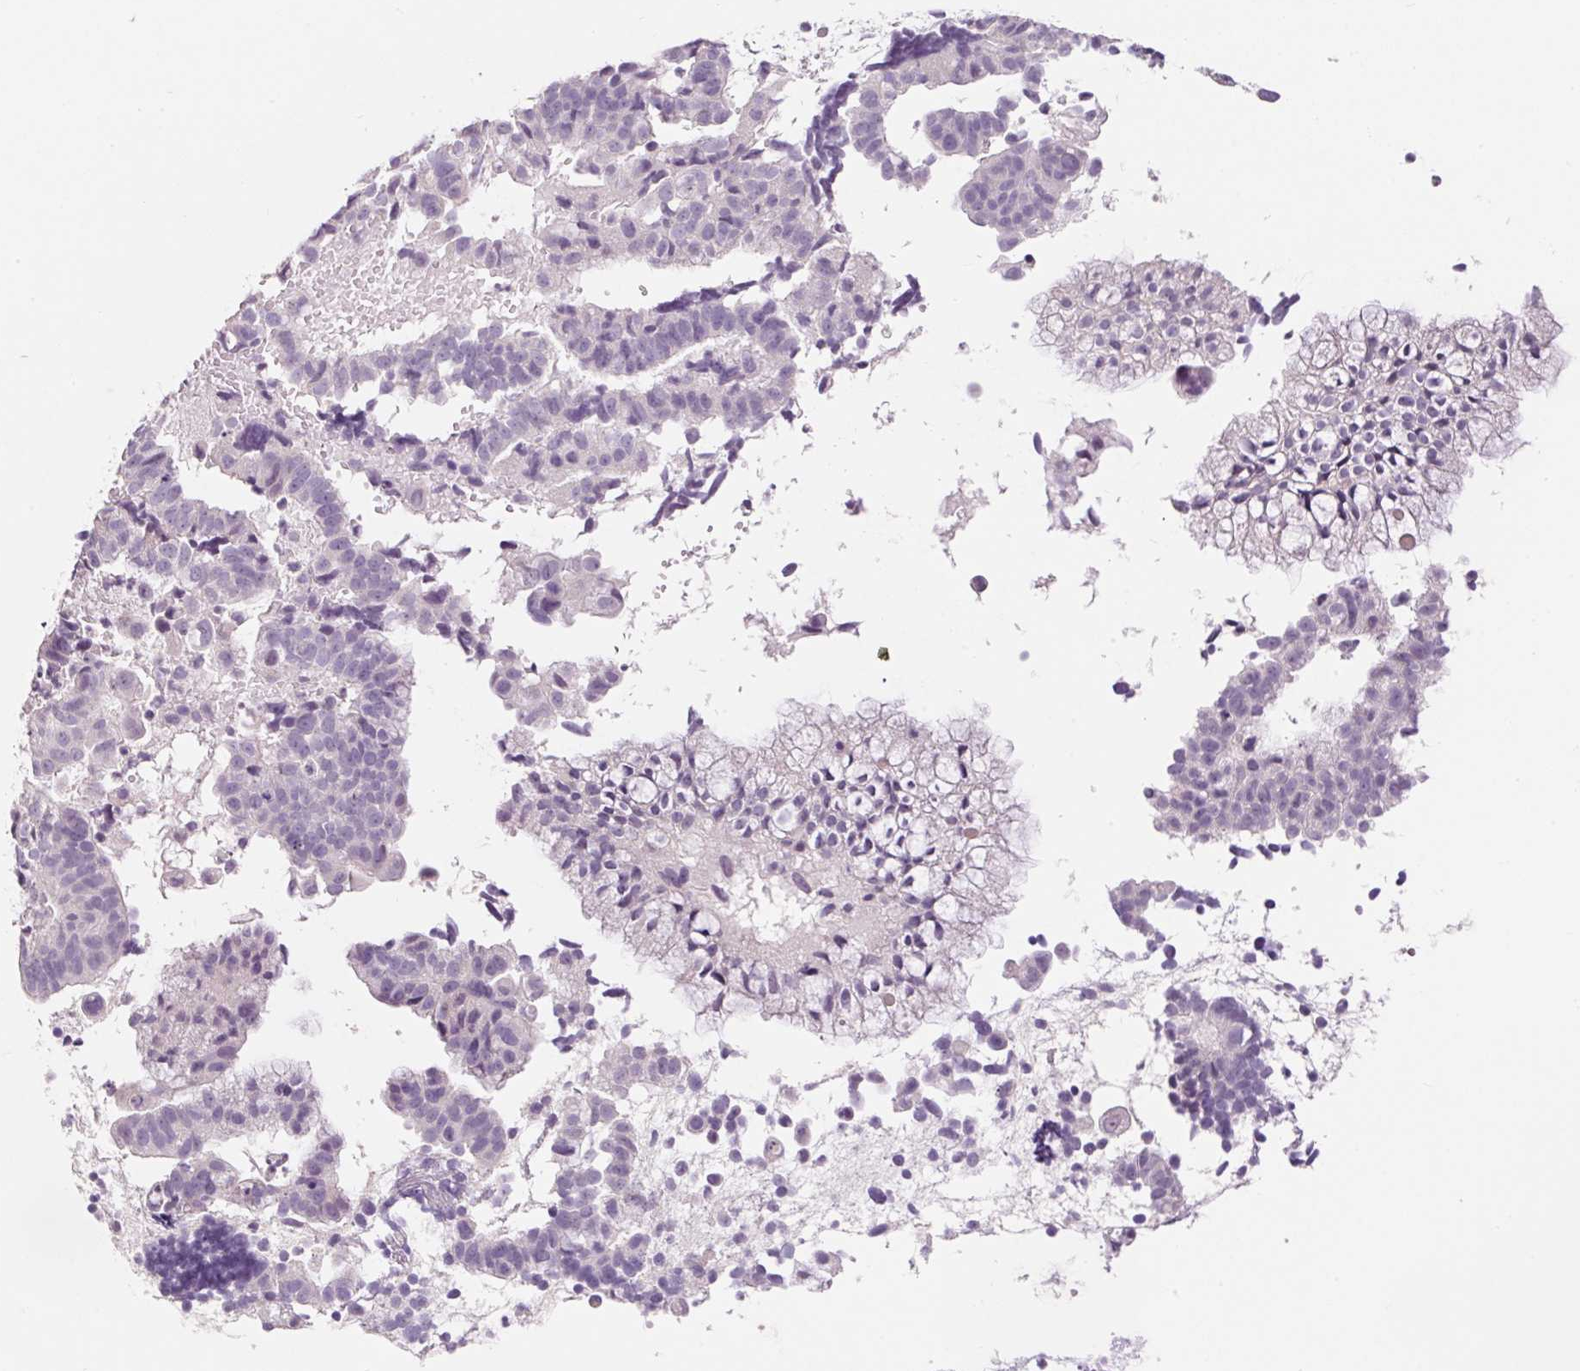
{"staining": {"intensity": "negative", "quantity": "none", "location": "none"}, "tissue": "endometrial cancer", "cell_type": "Tumor cells", "image_type": "cancer", "snomed": [{"axis": "morphology", "description": "Adenocarcinoma, NOS"}, {"axis": "topography", "description": "Endometrium"}], "caption": "A high-resolution image shows immunohistochemistry staining of endometrial cancer (adenocarcinoma), which displays no significant expression in tumor cells.", "gene": "SYP", "patient": {"sex": "female", "age": 76}}